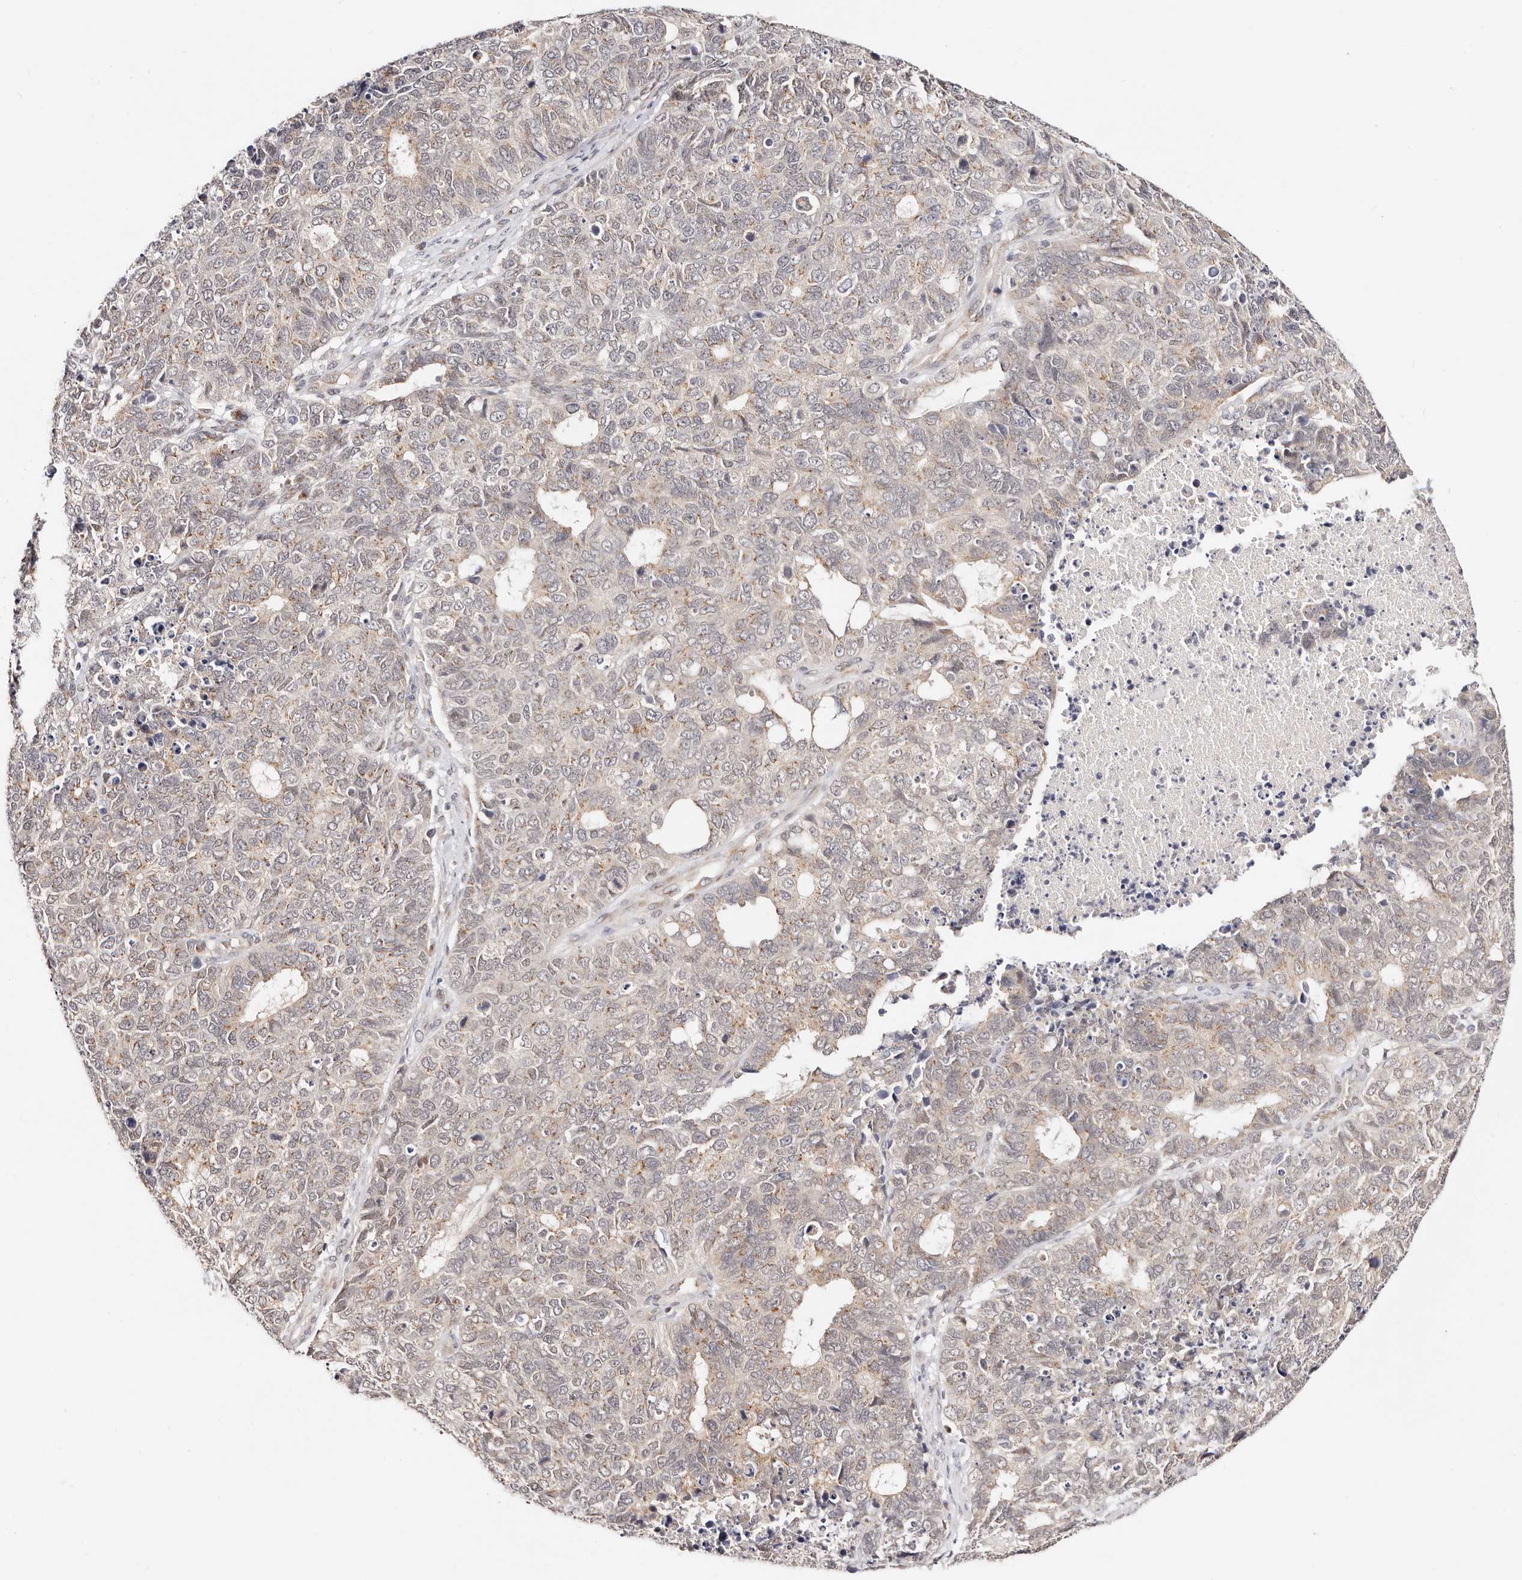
{"staining": {"intensity": "moderate", "quantity": "25%-75%", "location": "cytoplasmic/membranous"}, "tissue": "cervical cancer", "cell_type": "Tumor cells", "image_type": "cancer", "snomed": [{"axis": "morphology", "description": "Squamous cell carcinoma, NOS"}, {"axis": "topography", "description": "Cervix"}], "caption": "Human cervical cancer (squamous cell carcinoma) stained with a brown dye shows moderate cytoplasmic/membranous positive expression in about 25%-75% of tumor cells.", "gene": "VIPAS39", "patient": {"sex": "female", "age": 63}}